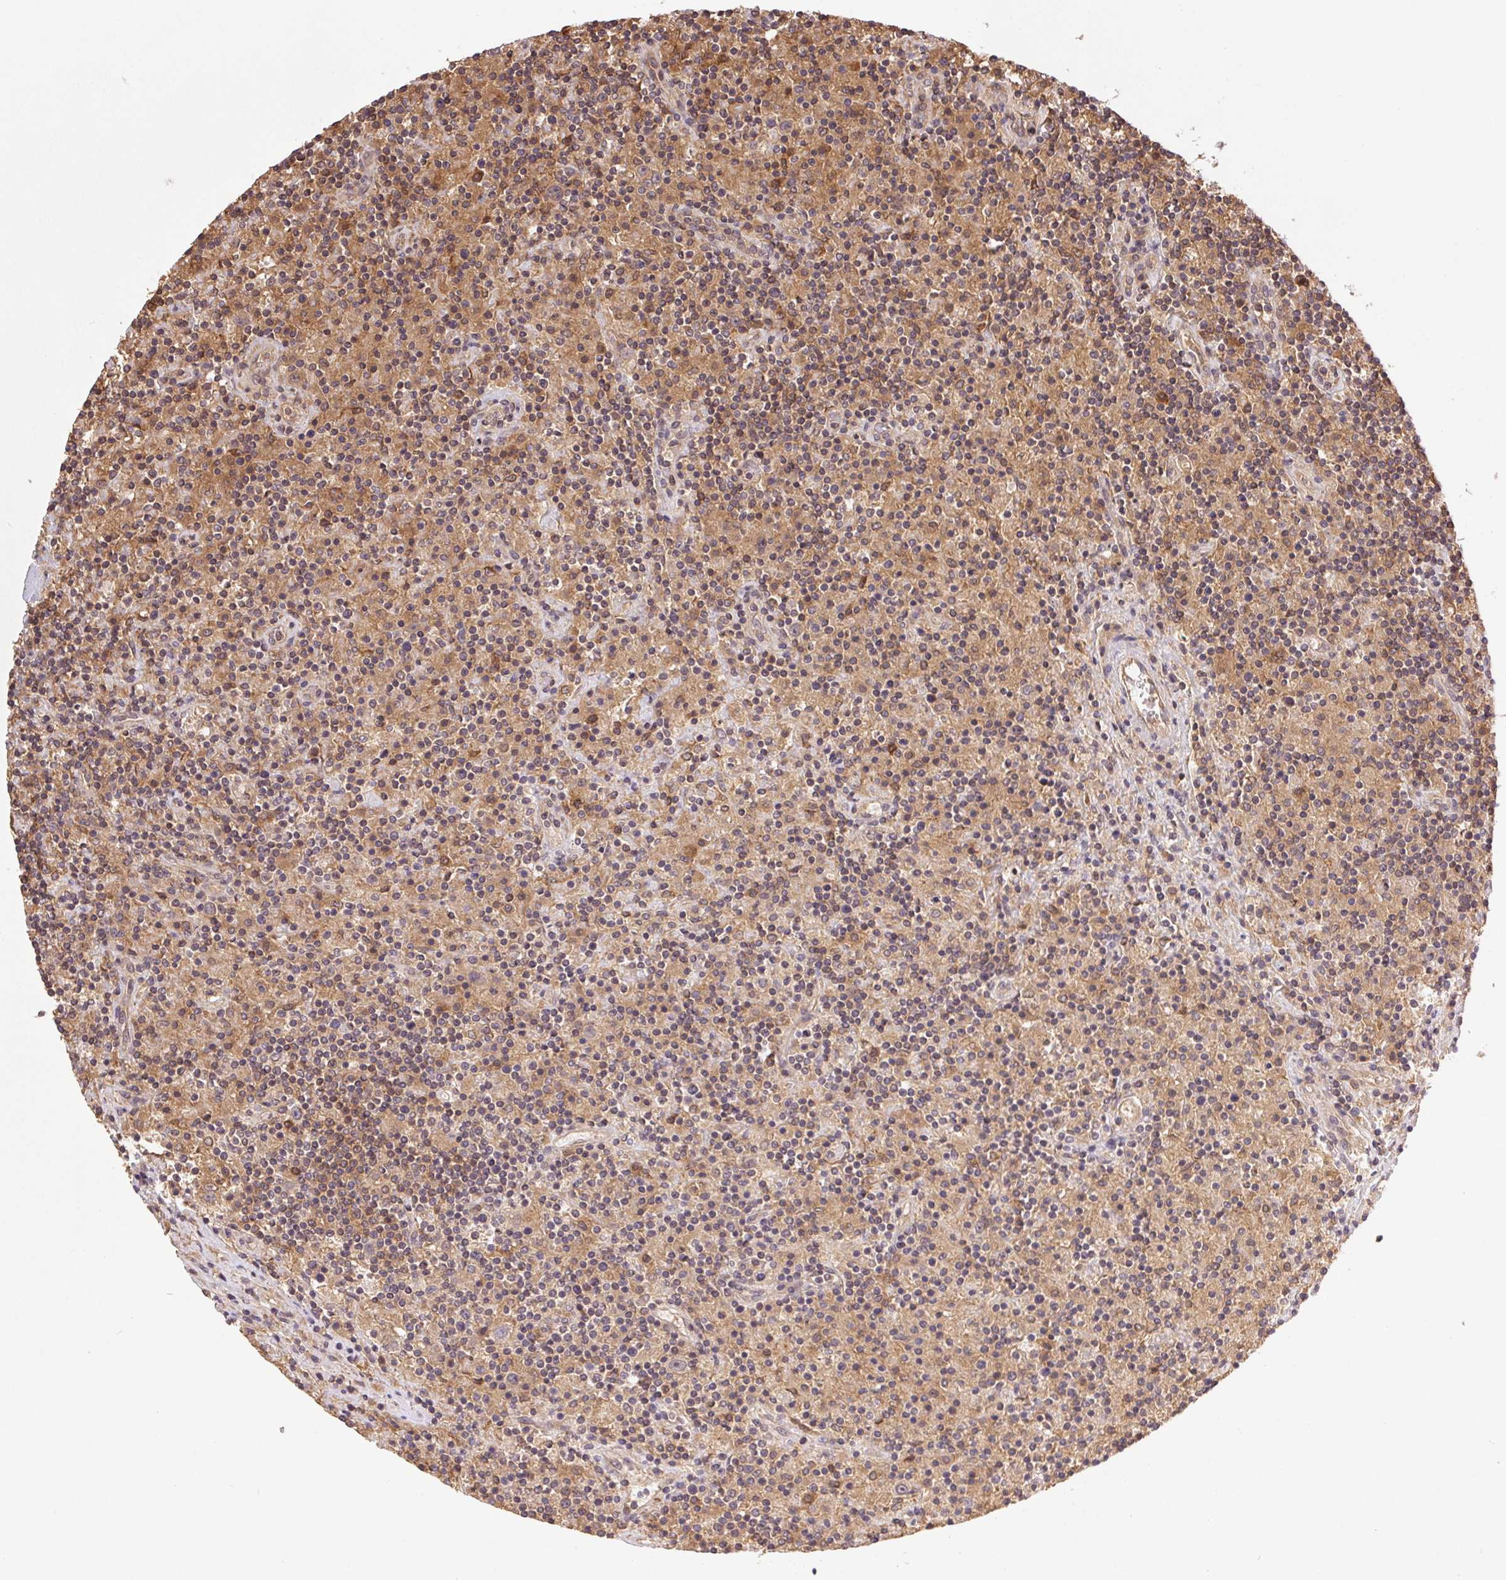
{"staining": {"intensity": "weak", "quantity": "25%-75%", "location": "cytoplasmic/membranous"}, "tissue": "lymphoma", "cell_type": "Tumor cells", "image_type": "cancer", "snomed": [{"axis": "morphology", "description": "Hodgkin's disease, NOS"}, {"axis": "topography", "description": "Lymph node"}], "caption": "Weak cytoplasmic/membranous staining for a protein is present in approximately 25%-75% of tumor cells of Hodgkin's disease using IHC.", "gene": "GDI2", "patient": {"sex": "male", "age": 70}}